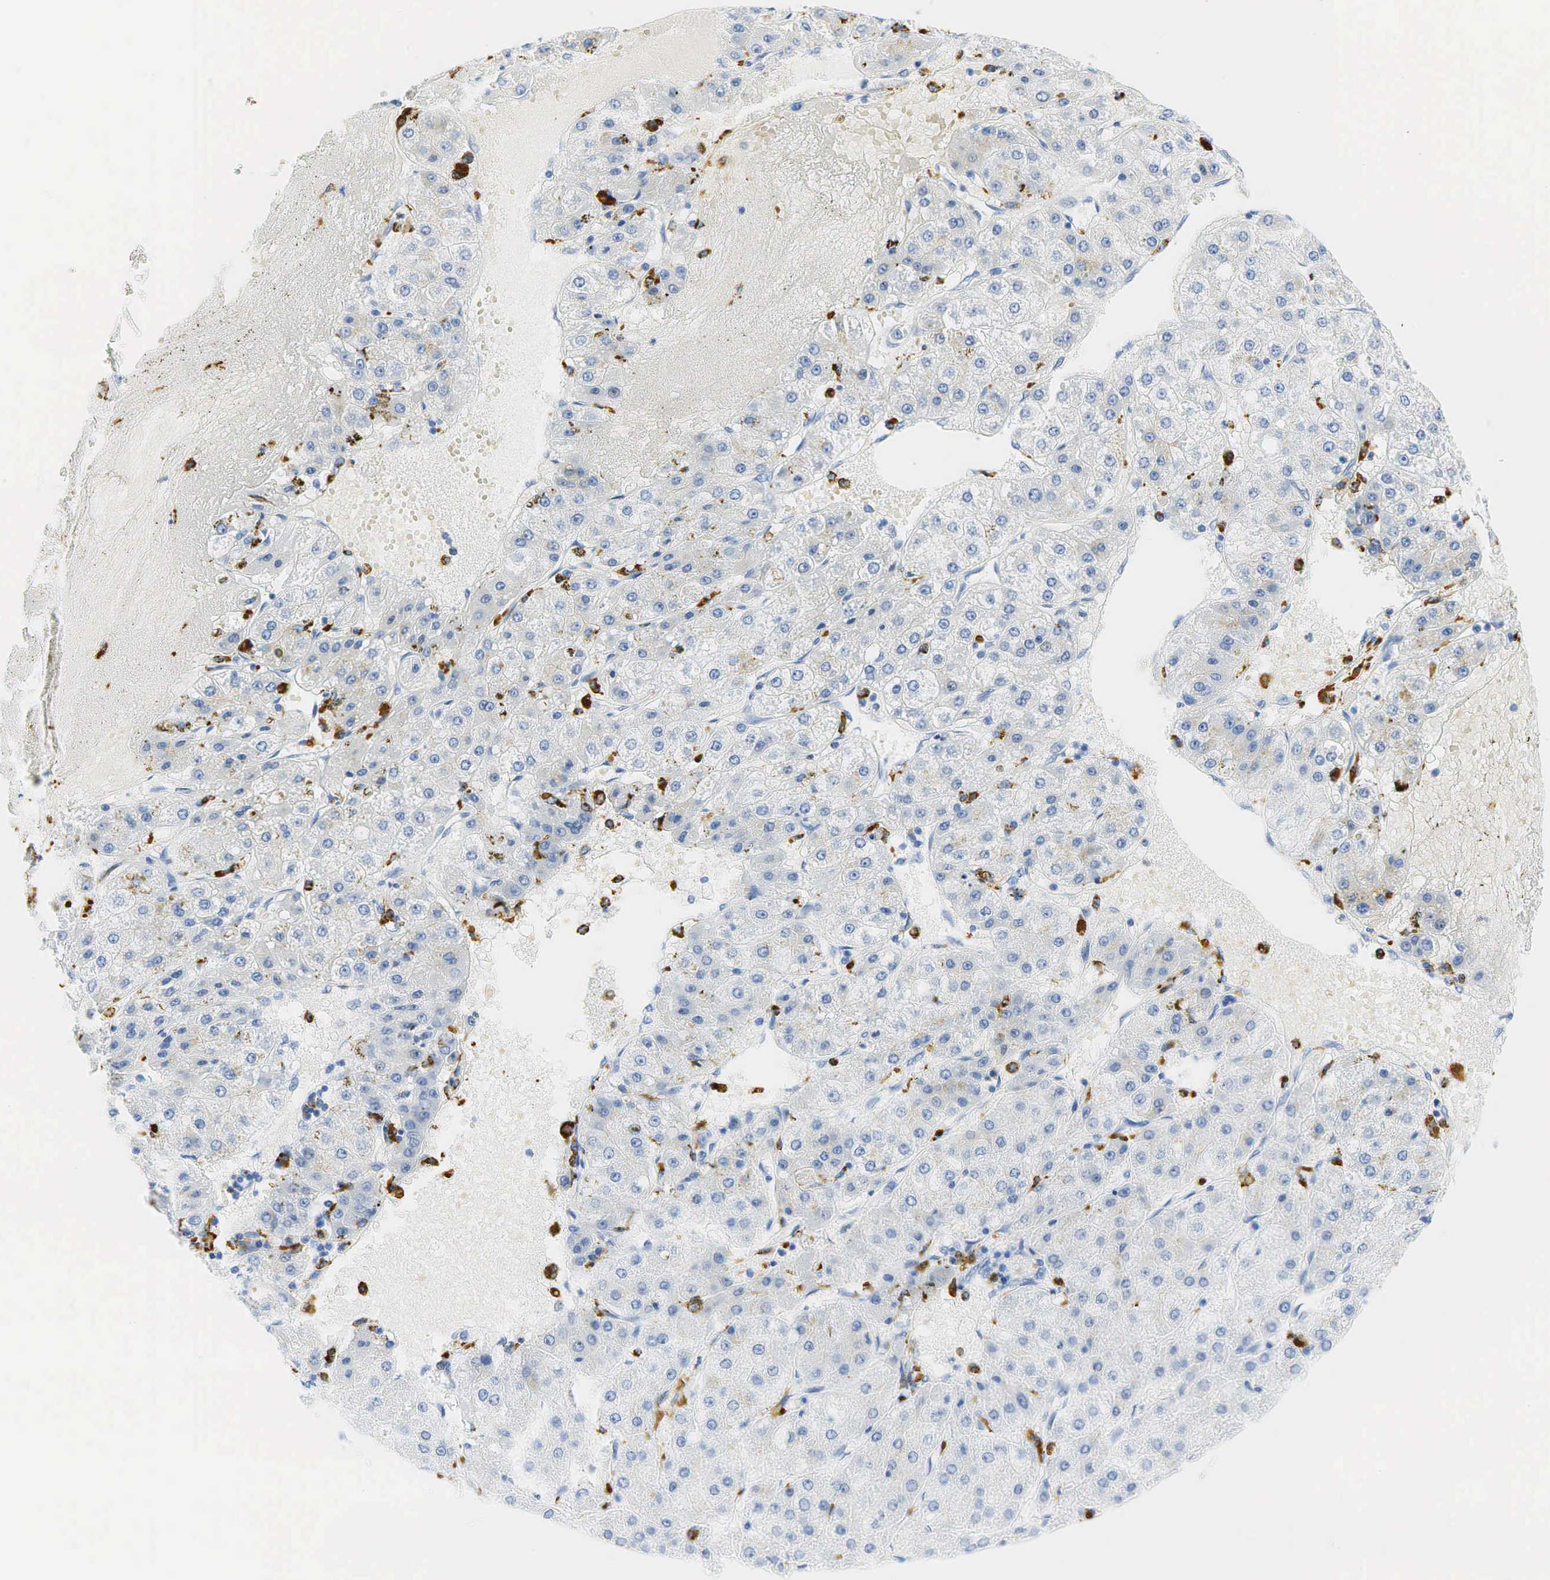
{"staining": {"intensity": "negative", "quantity": "none", "location": "none"}, "tissue": "liver cancer", "cell_type": "Tumor cells", "image_type": "cancer", "snomed": [{"axis": "morphology", "description": "Carcinoma, Hepatocellular, NOS"}, {"axis": "topography", "description": "Liver"}], "caption": "This is an immunohistochemistry histopathology image of liver hepatocellular carcinoma. There is no expression in tumor cells.", "gene": "CD68", "patient": {"sex": "female", "age": 52}}